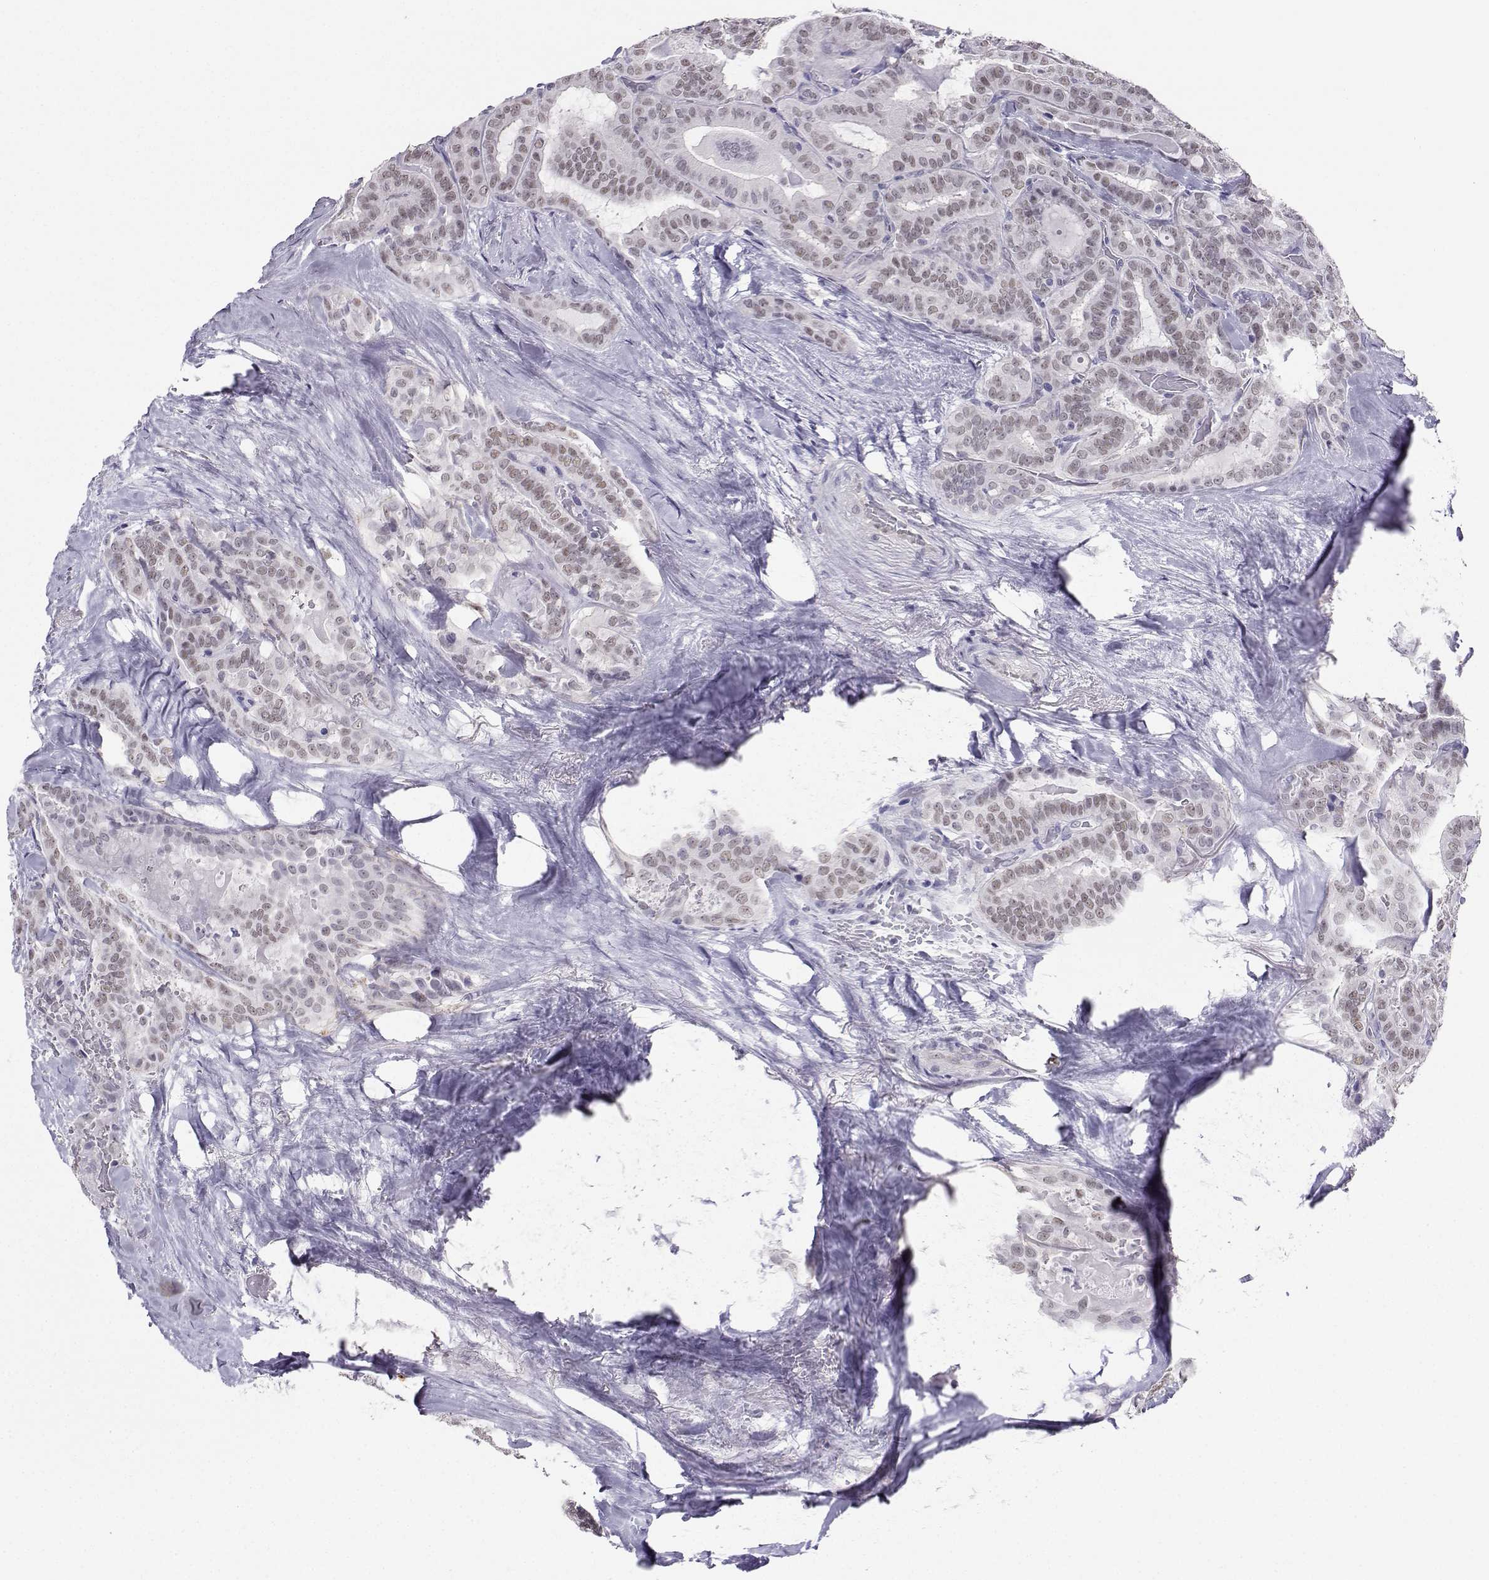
{"staining": {"intensity": "weak", "quantity": ">75%", "location": "nuclear"}, "tissue": "thyroid cancer", "cell_type": "Tumor cells", "image_type": "cancer", "snomed": [{"axis": "morphology", "description": "Papillary adenocarcinoma, NOS"}, {"axis": "topography", "description": "Thyroid gland"}], "caption": "Thyroid cancer (papillary adenocarcinoma) tissue reveals weak nuclear positivity in approximately >75% of tumor cells, visualized by immunohistochemistry. The staining was performed using DAB, with brown indicating positive protein expression. Nuclei are stained blue with hematoxylin.", "gene": "TEDC2", "patient": {"sex": "female", "age": 39}}